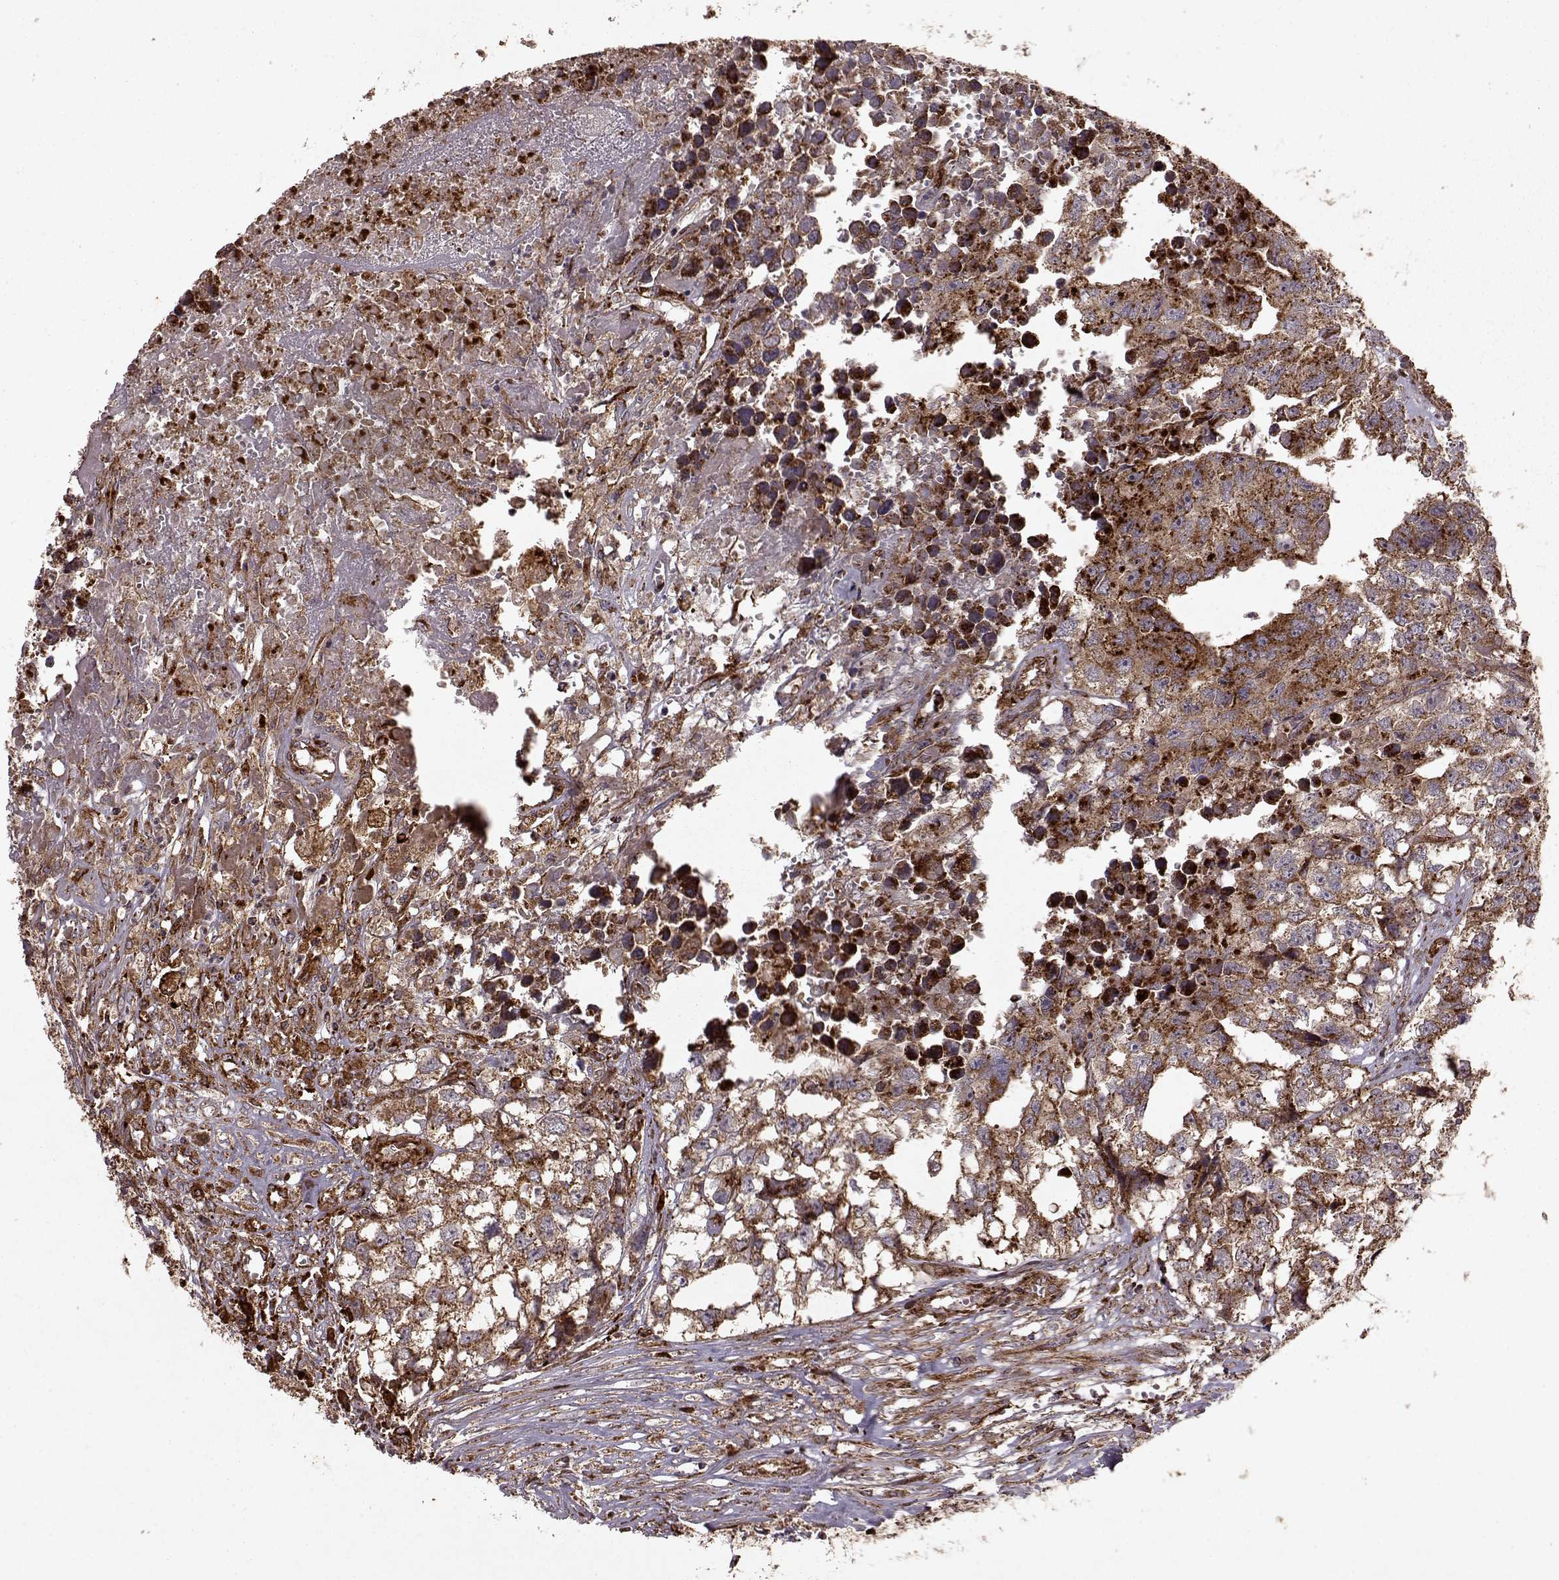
{"staining": {"intensity": "moderate", "quantity": ">75%", "location": "cytoplasmic/membranous"}, "tissue": "testis cancer", "cell_type": "Tumor cells", "image_type": "cancer", "snomed": [{"axis": "morphology", "description": "Carcinoma, Embryonal, NOS"}, {"axis": "morphology", "description": "Teratoma, malignant, NOS"}, {"axis": "topography", "description": "Testis"}], "caption": "Immunohistochemistry image of neoplastic tissue: human testis cancer (teratoma (malignant)) stained using immunohistochemistry shows medium levels of moderate protein expression localized specifically in the cytoplasmic/membranous of tumor cells, appearing as a cytoplasmic/membranous brown color.", "gene": "FXN", "patient": {"sex": "male", "age": 44}}